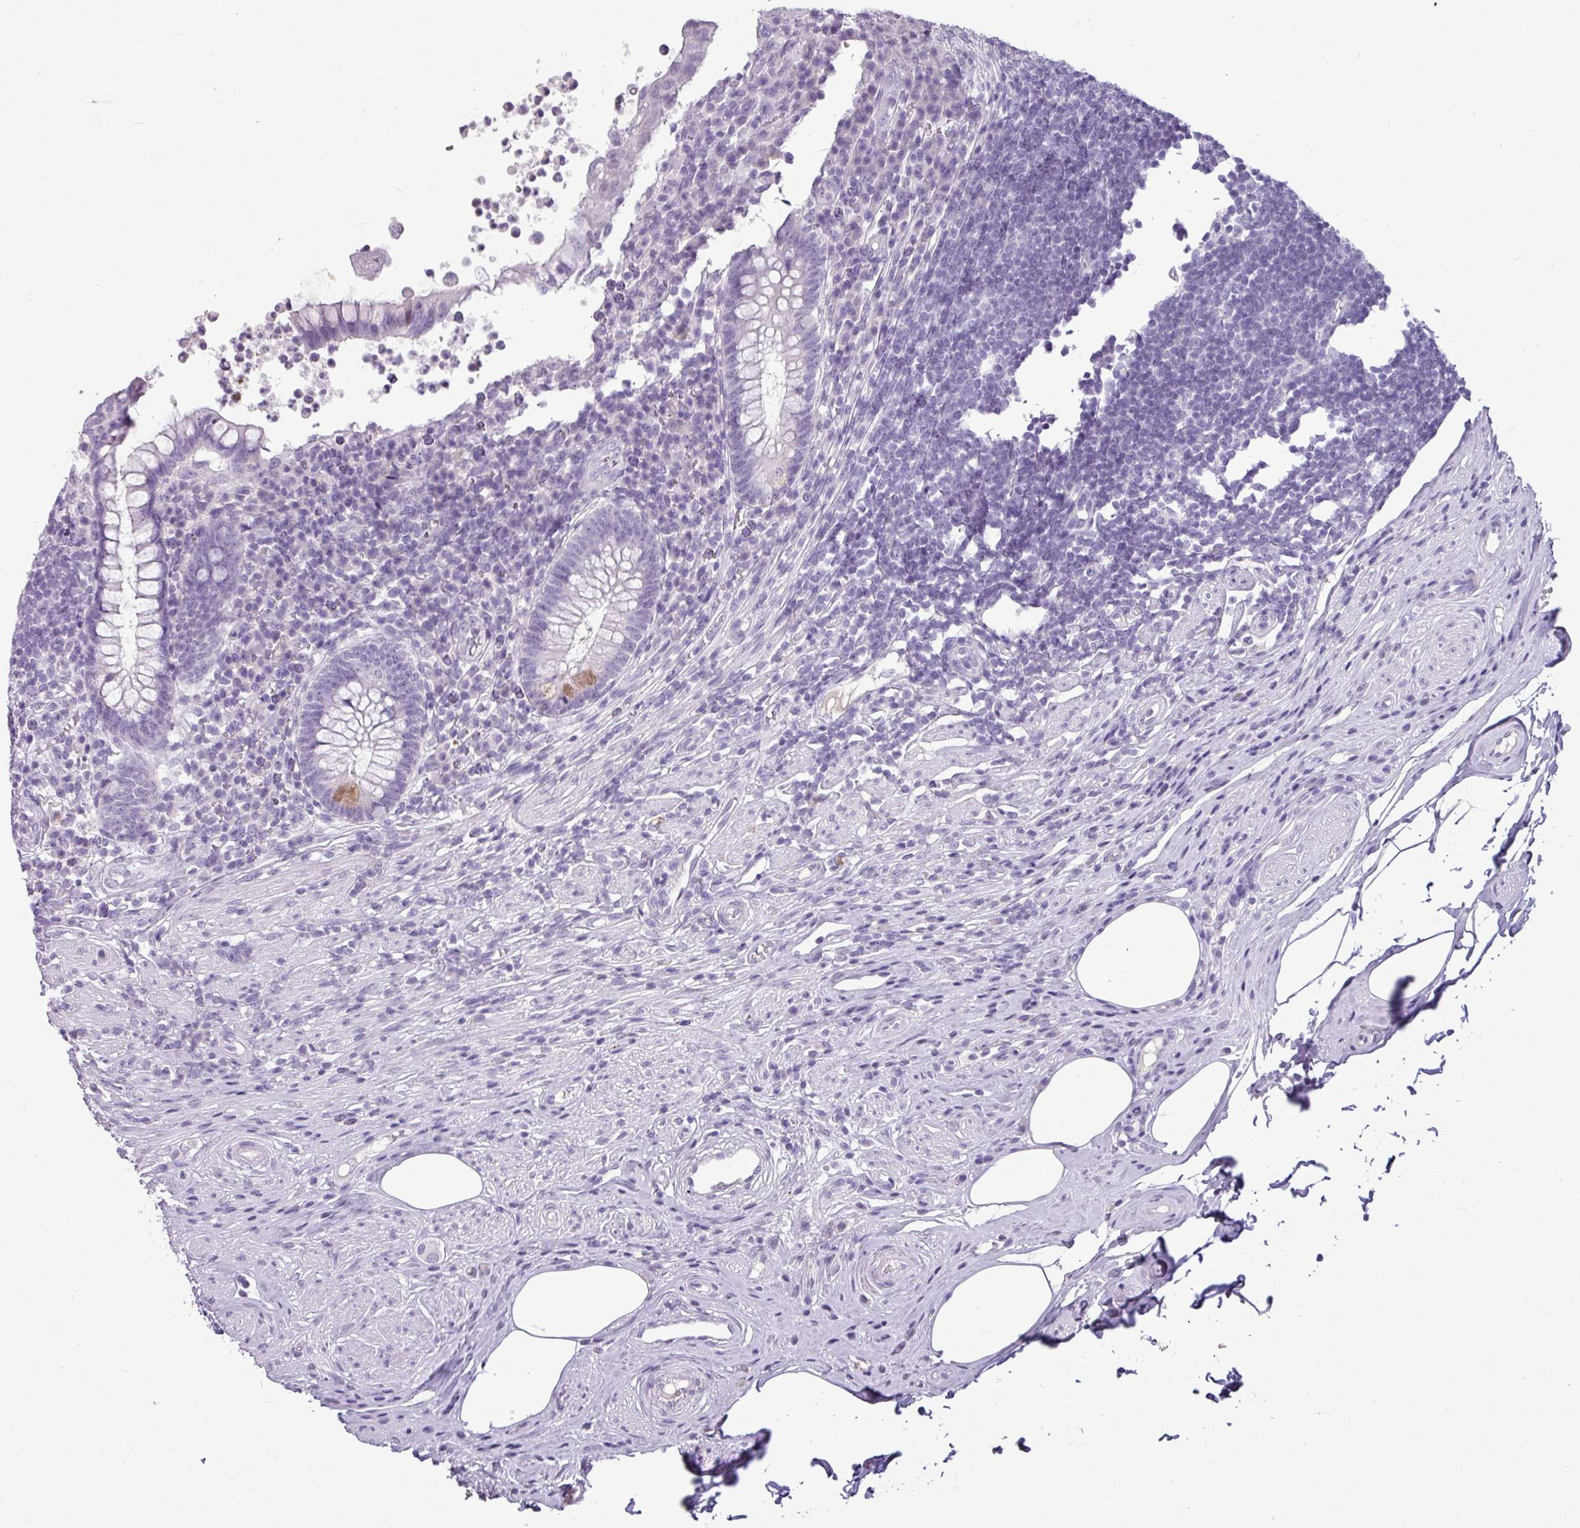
{"staining": {"intensity": "negative", "quantity": "none", "location": "none"}, "tissue": "appendix", "cell_type": "Glandular cells", "image_type": "normal", "snomed": [{"axis": "morphology", "description": "Normal tissue, NOS"}, {"axis": "topography", "description": "Appendix"}], "caption": "The photomicrograph exhibits no significant expression in glandular cells of appendix. (Stains: DAB IHC with hematoxylin counter stain, Microscopy: brightfield microscopy at high magnification).", "gene": "TMEM91", "patient": {"sex": "female", "age": 56}}